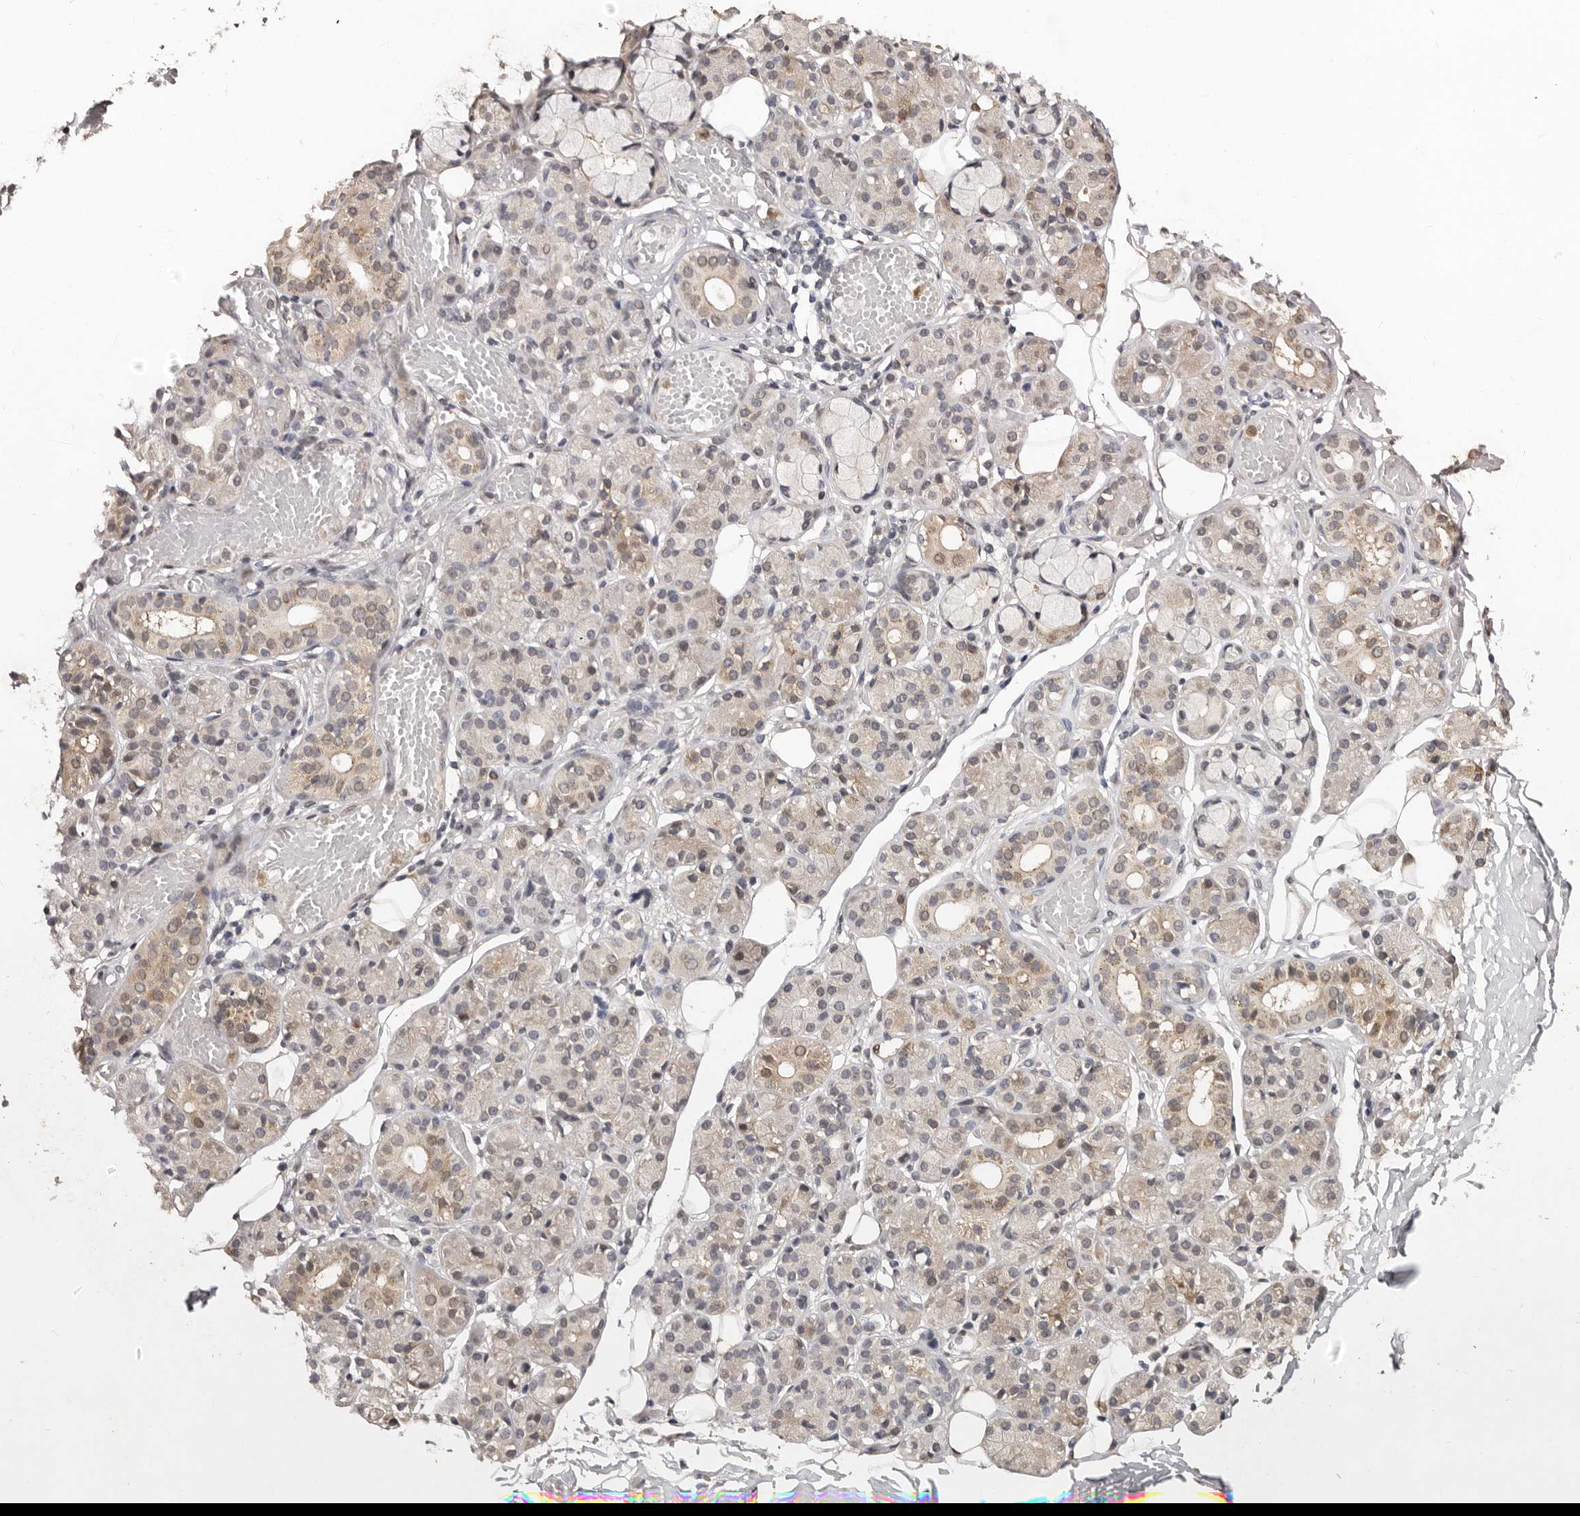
{"staining": {"intensity": "weak", "quantity": "25%-75%", "location": "cytoplasmic/membranous"}, "tissue": "salivary gland", "cell_type": "Glandular cells", "image_type": "normal", "snomed": [{"axis": "morphology", "description": "Normal tissue, NOS"}, {"axis": "topography", "description": "Salivary gland"}], "caption": "Weak cytoplasmic/membranous staining is appreciated in about 25%-75% of glandular cells in normal salivary gland. (Stains: DAB (3,3'-diaminobenzidine) in brown, nuclei in blue, Microscopy: brightfield microscopy at high magnification).", "gene": "SULT1E1", "patient": {"sex": "male", "age": 63}}